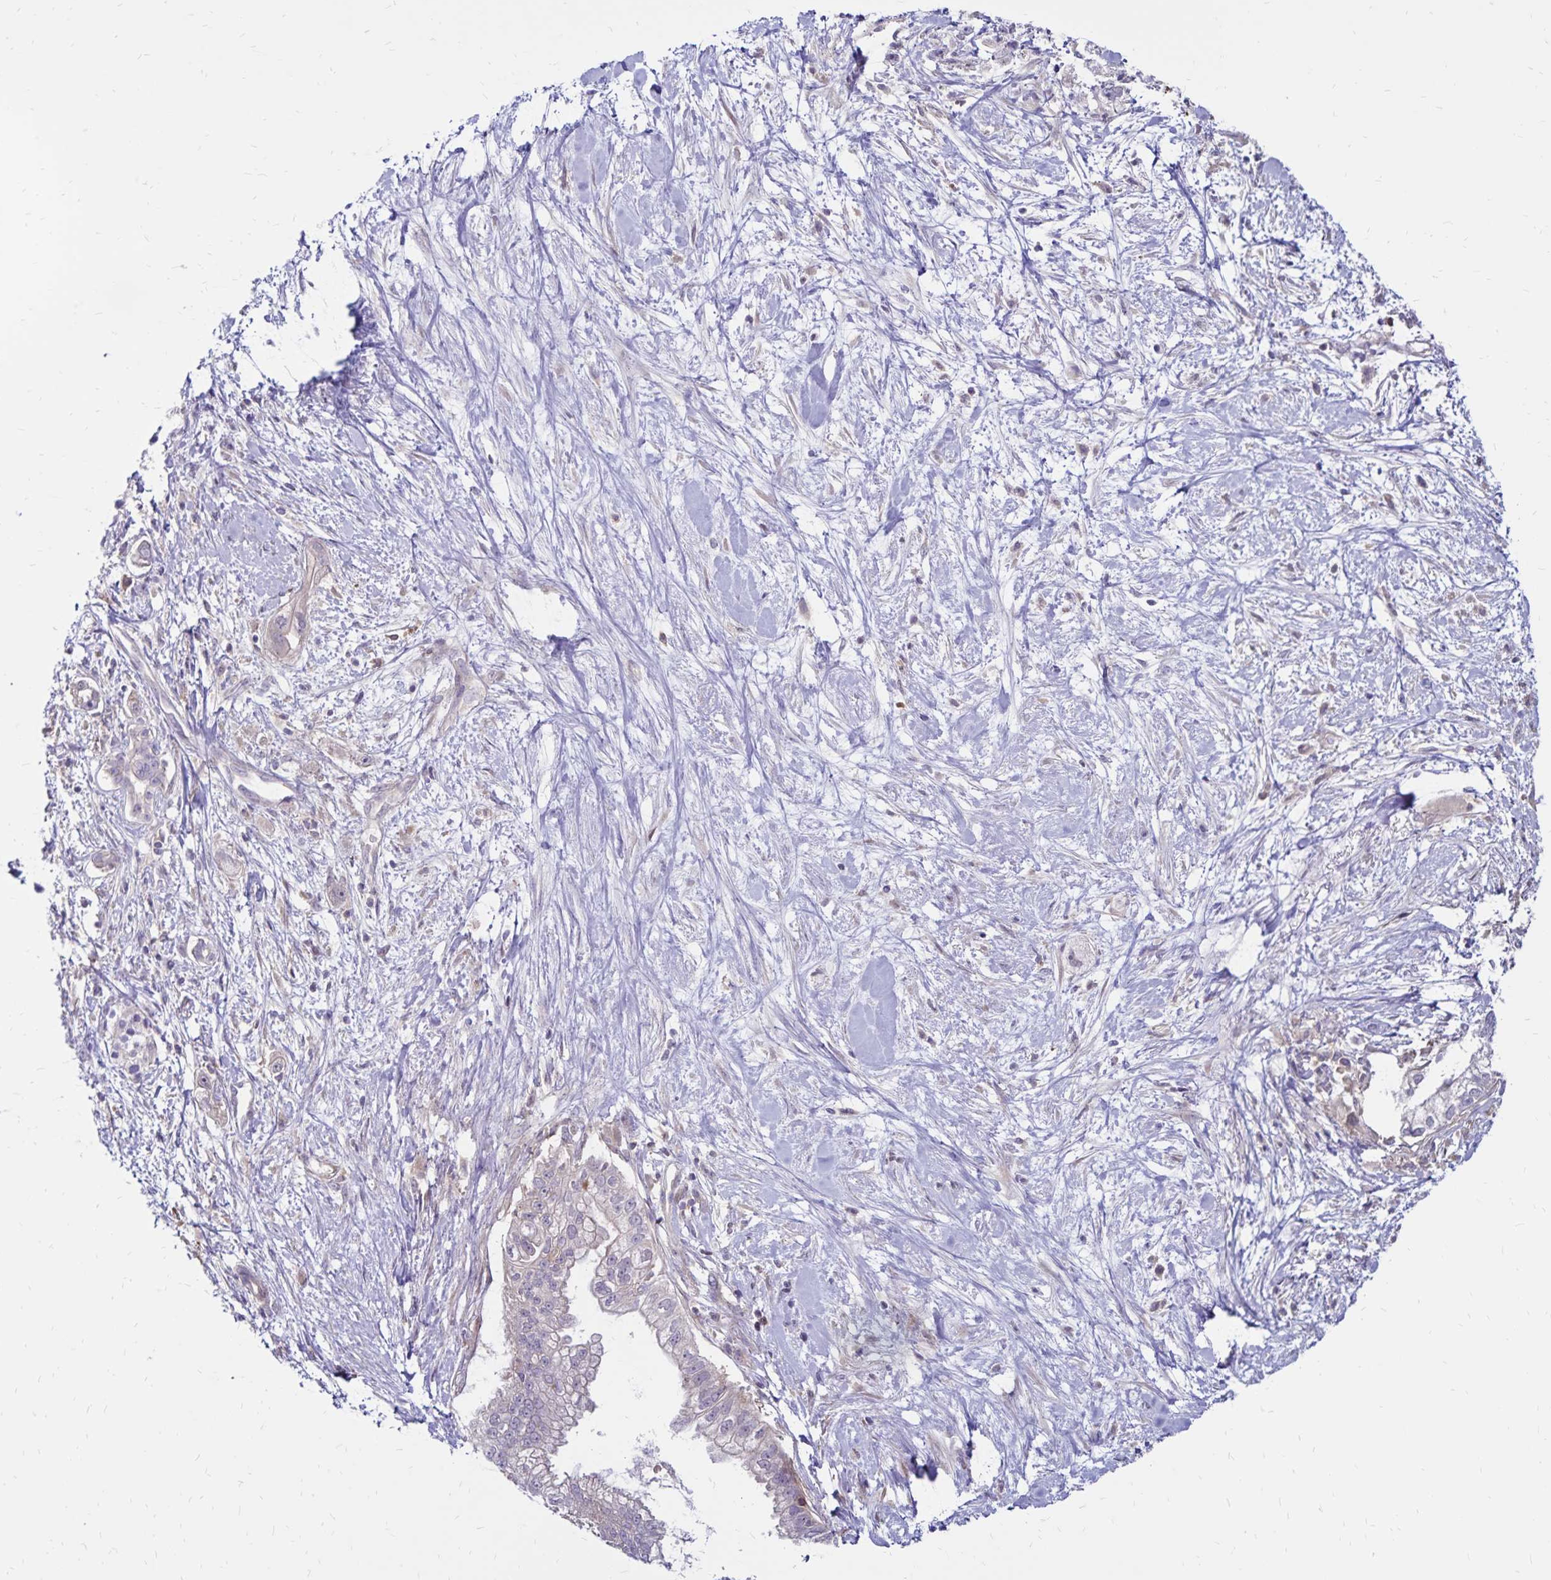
{"staining": {"intensity": "negative", "quantity": "none", "location": "none"}, "tissue": "pancreatic cancer", "cell_type": "Tumor cells", "image_type": "cancer", "snomed": [{"axis": "morphology", "description": "Adenocarcinoma, NOS"}, {"axis": "topography", "description": "Pancreas"}], "caption": "Tumor cells are negative for protein expression in human pancreatic adenocarcinoma.", "gene": "FSD1", "patient": {"sex": "male", "age": 70}}